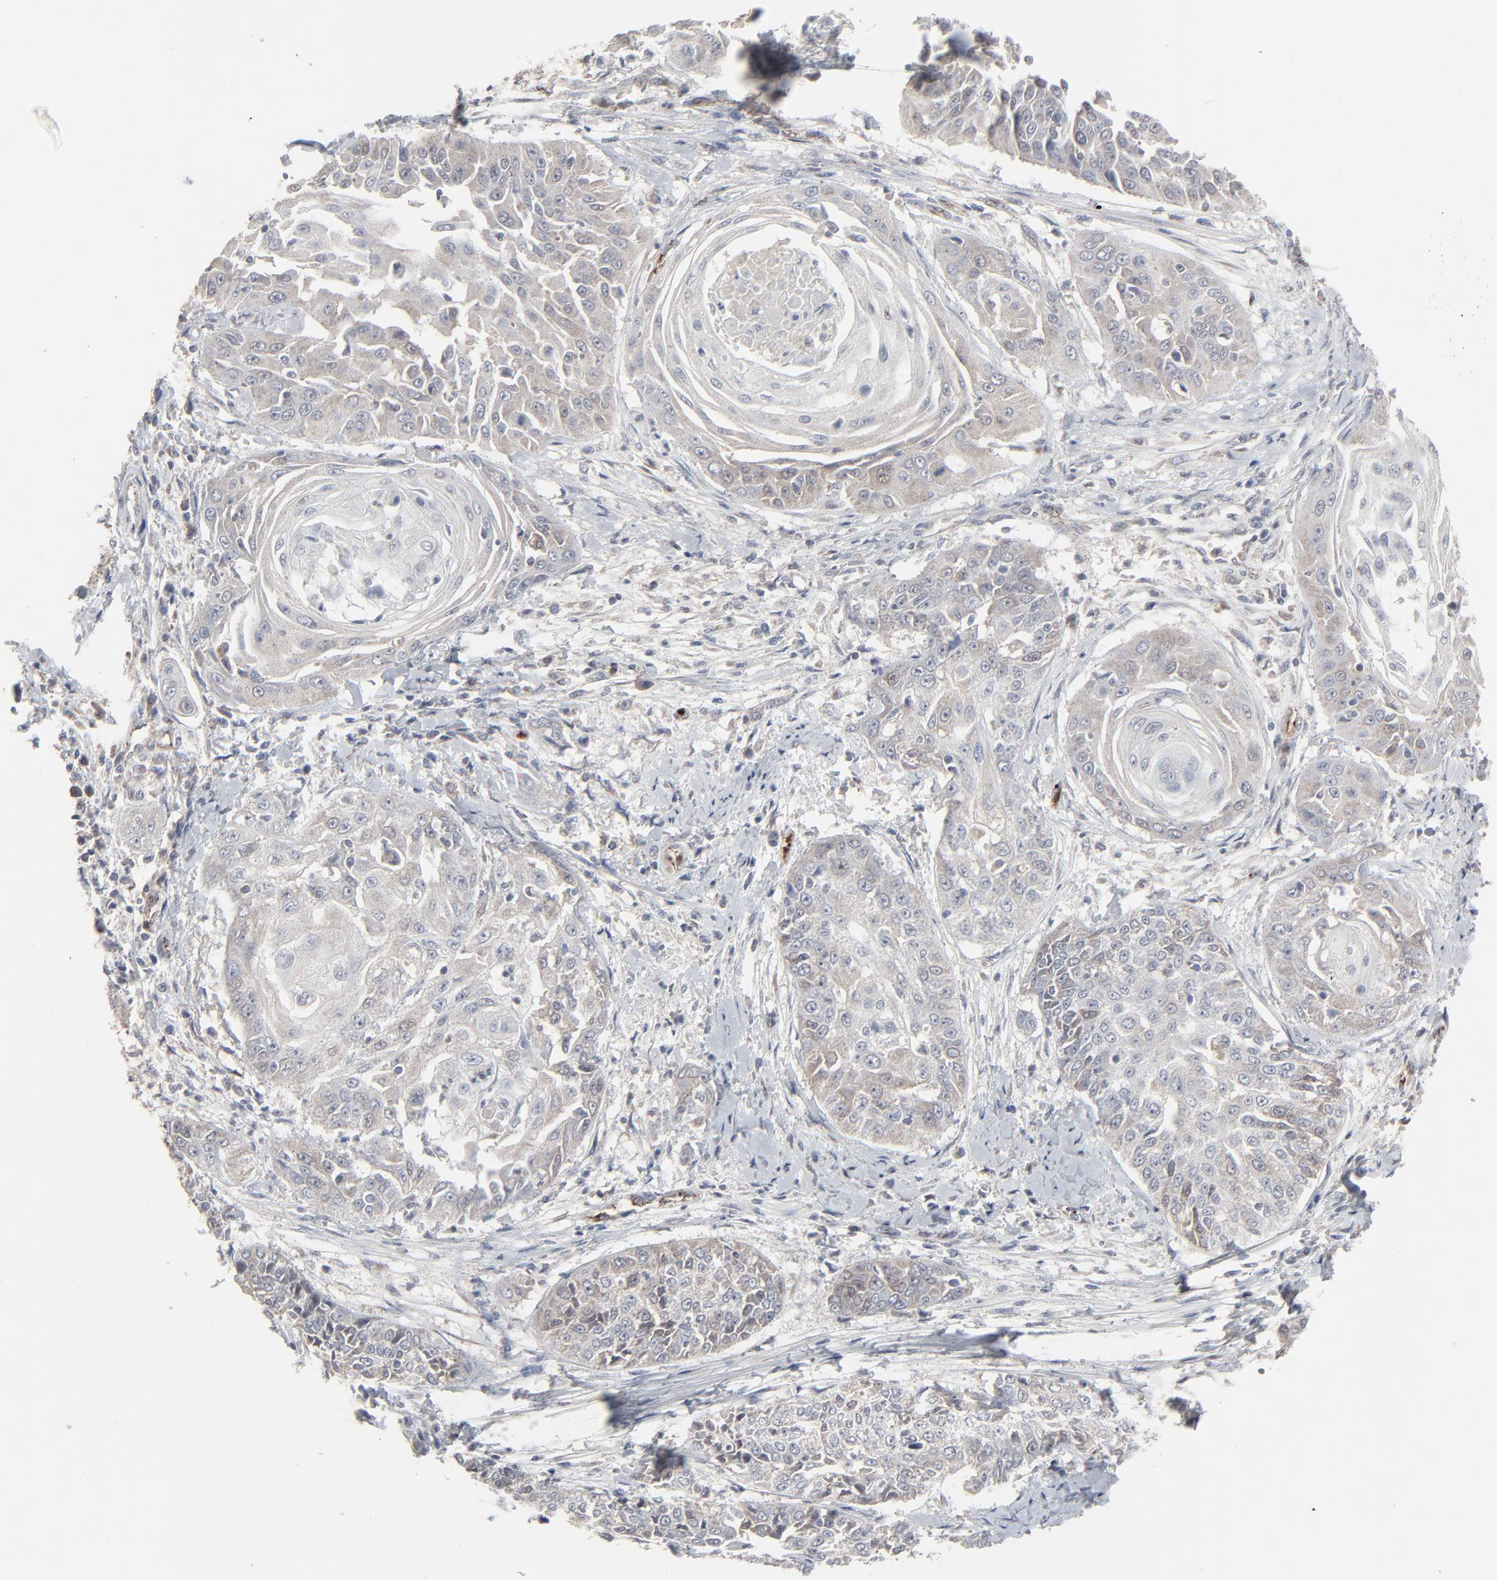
{"staining": {"intensity": "weak", "quantity": ">75%", "location": "cytoplasmic/membranous"}, "tissue": "cervical cancer", "cell_type": "Tumor cells", "image_type": "cancer", "snomed": [{"axis": "morphology", "description": "Squamous cell carcinoma, NOS"}, {"axis": "topography", "description": "Cervix"}], "caption": "About >75% of tumor cells in cervical cancer (squamous cell carcinoma) reveal weak cytoplasmic/membranous protein staining as visualized by brown immunohistochemical staining.", "gene": "JAM3", "patient": {"sex": "female", "age": 64}}